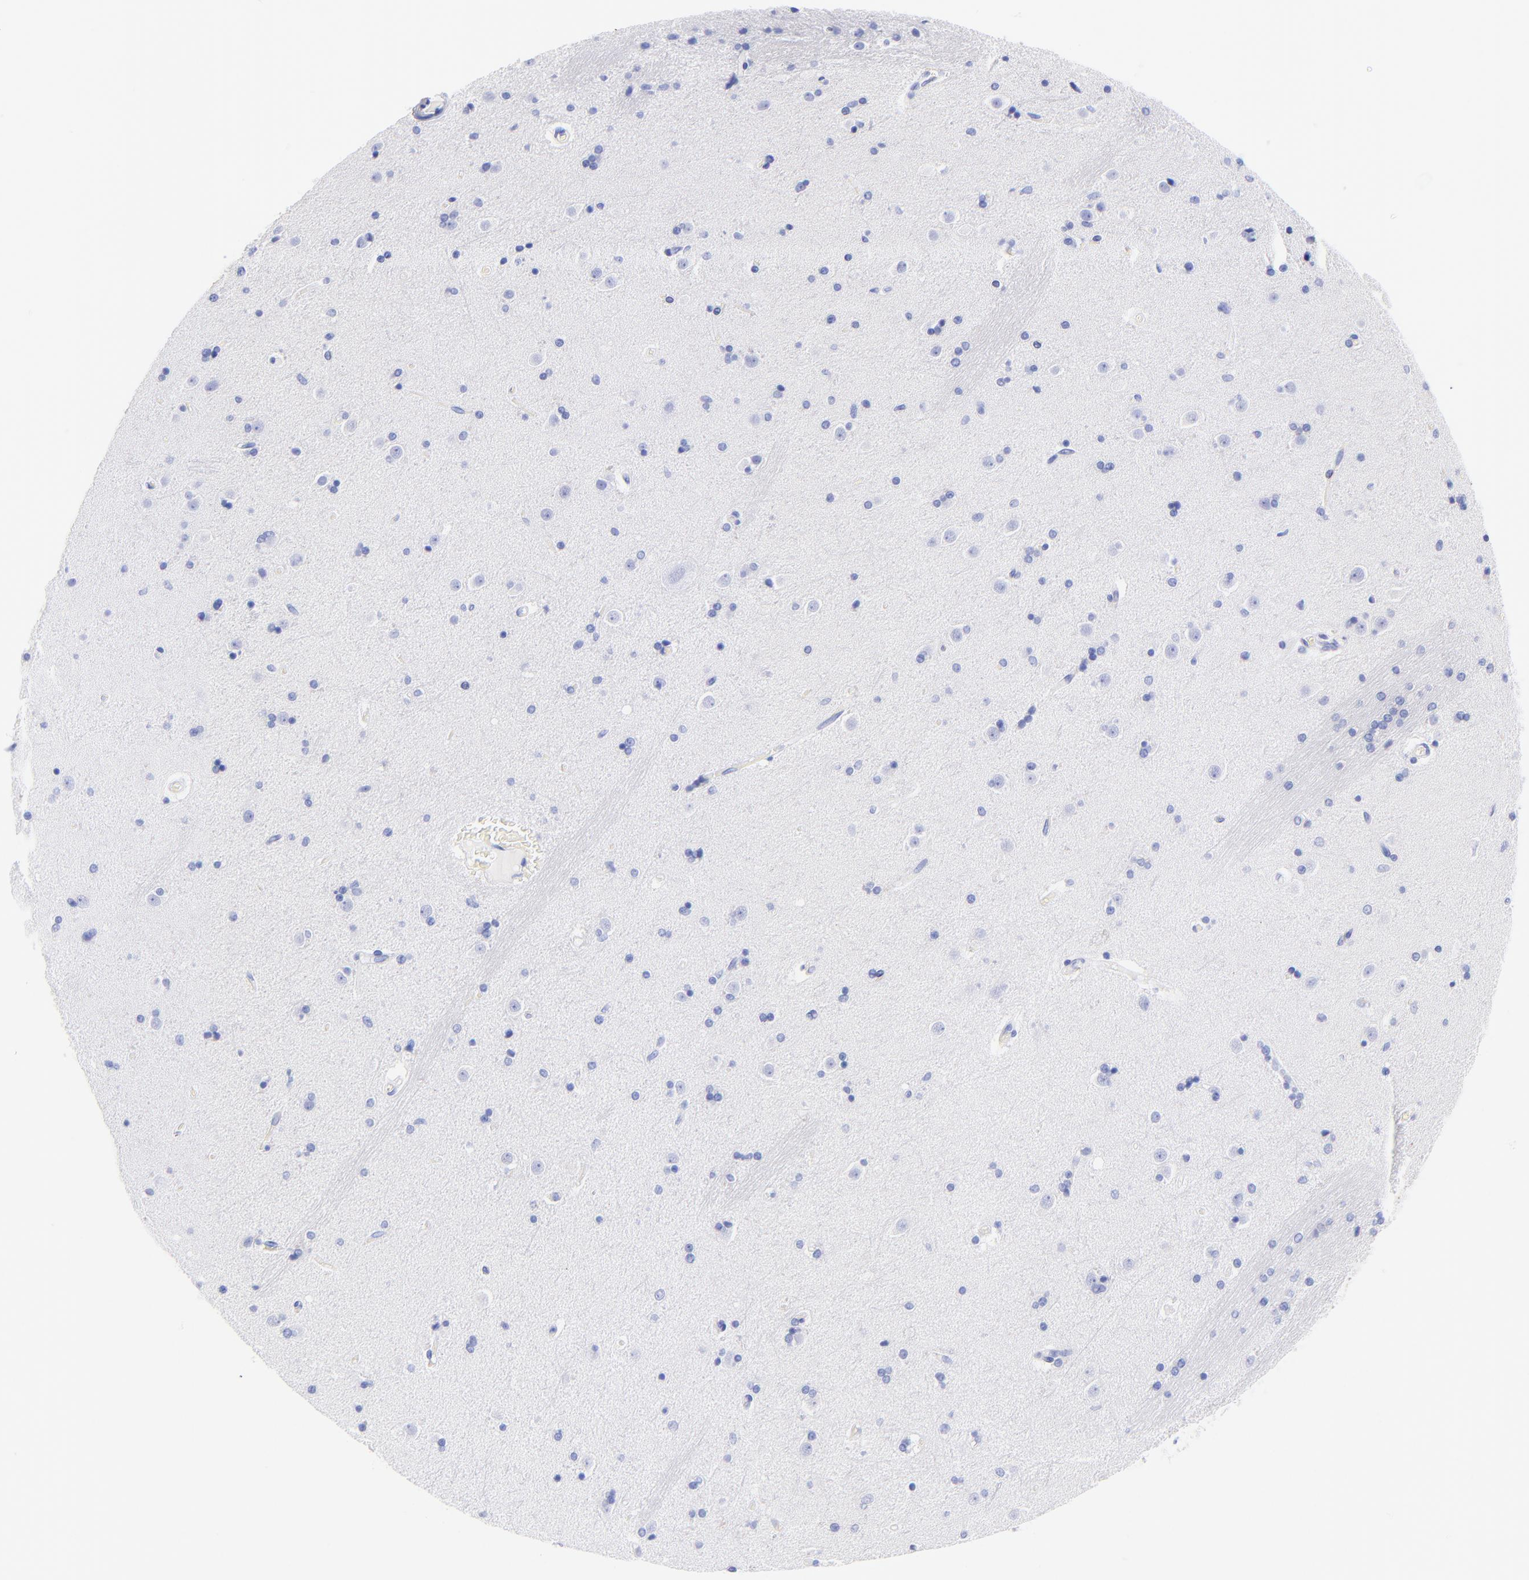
{"staining": {"intensity": "negative", "quantity": "none", "location": "none"}, "tissue": "caudate", "cell_type": "Glial cells", "image_type": "normal", "snomed": [{"axis": "morphology", "description": "Normal tissue, NOS"}, {"axis": "topography", "description": "Lateral ventricle wall"}], "caption": "Glial cells are negative for brown protein staining in normal caudate.", "gene": "KRT19", "patient": {"sex": "female", "age": 54}}